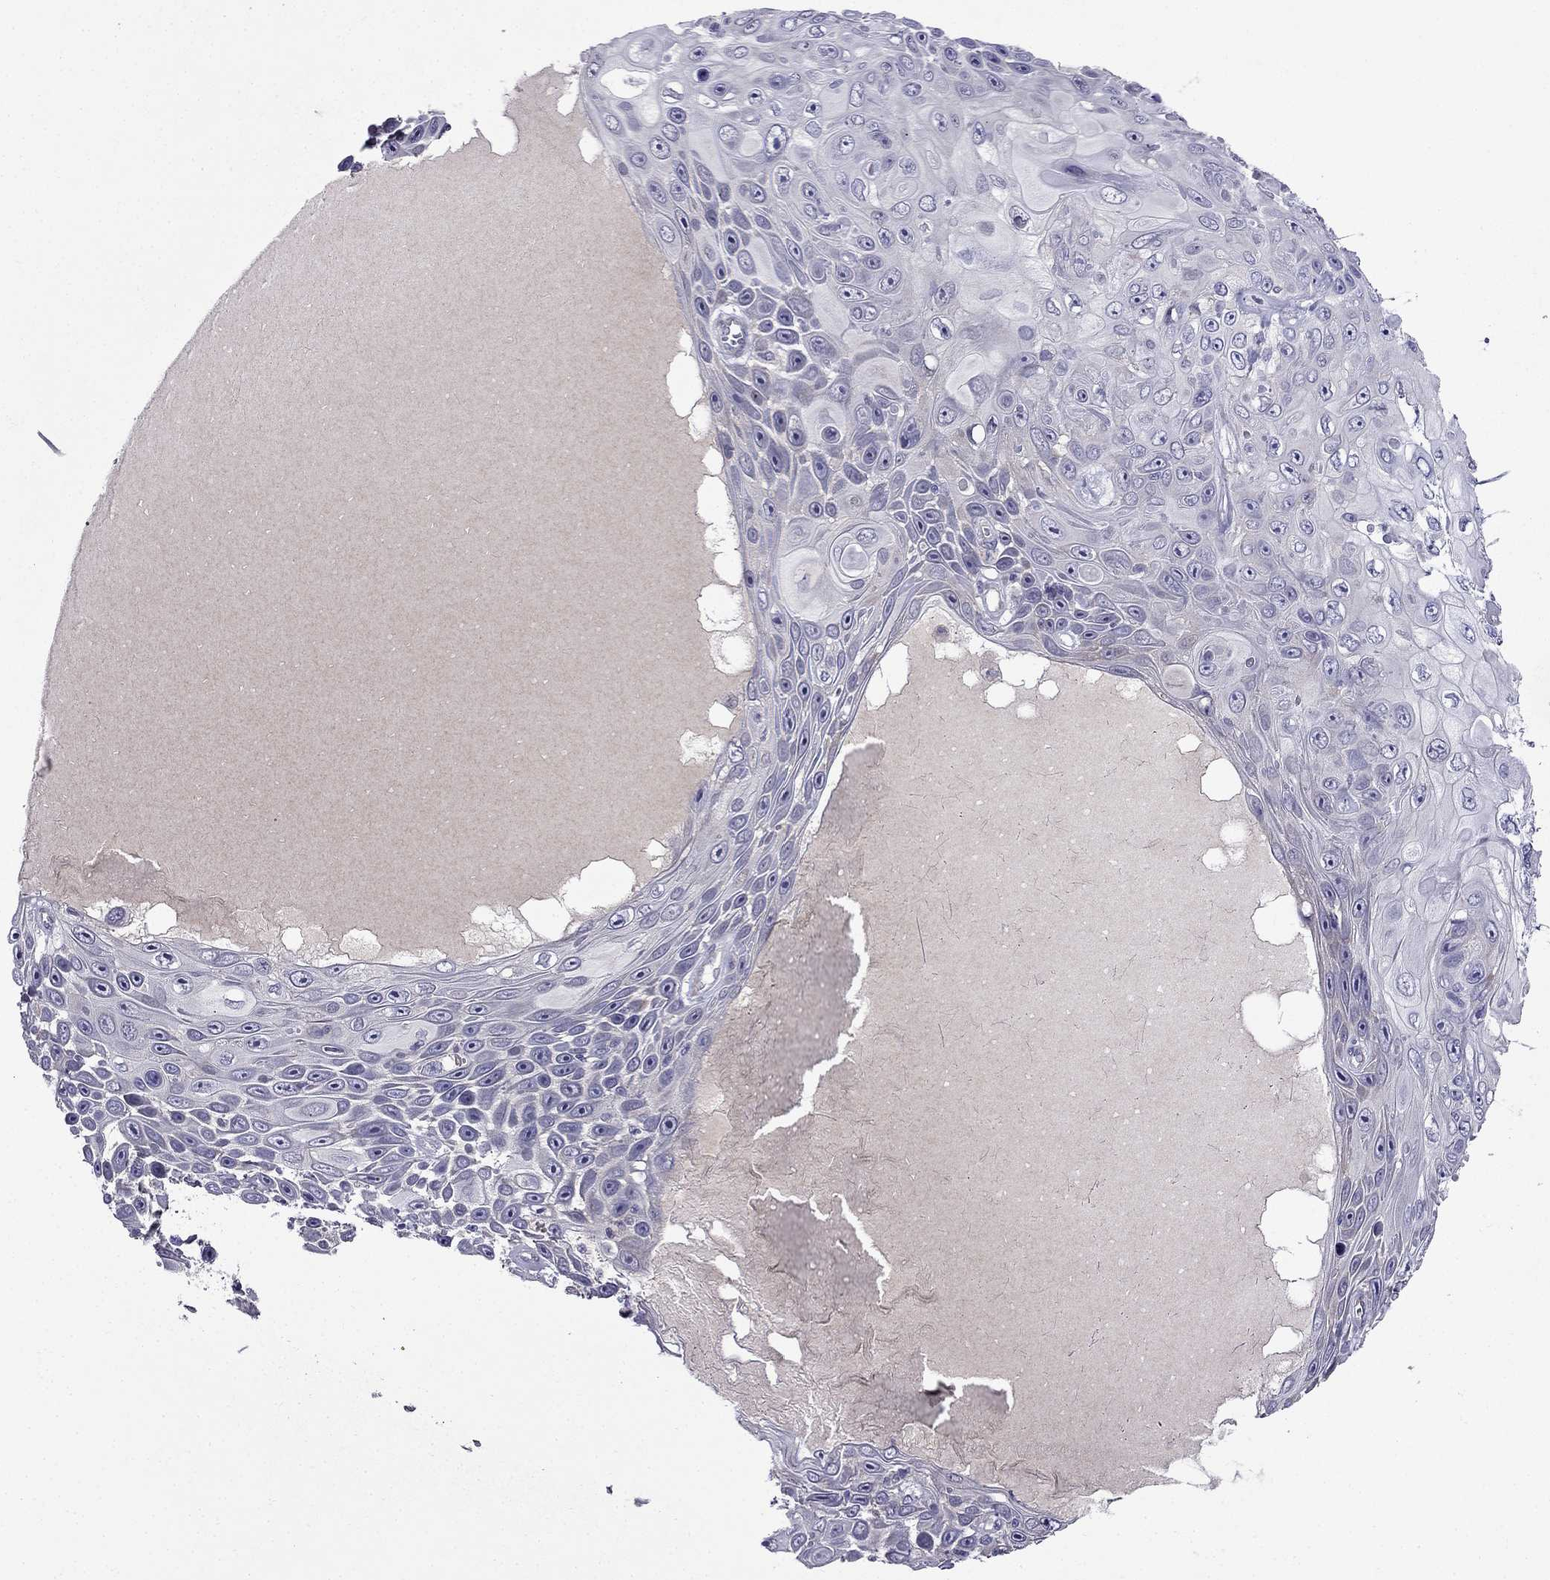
{"staining": {"intensity": "negative", "quantity": "none", "location": "none"}, "tissue": "skin cancer", "cell_type": "Tumor cells", "image_type": "cancer", "snomed": [{"axis": "morphology", "description": "Squamous cell carcinoma, NOS"}, {"axis": "topography", "description": "Skin"}], "caption": "An image of skin cancer (squamous cell carcinoma) stained for a protein shows no brown staining in tumor cells.", "gene": "PI16", "patient": {"sex": "male", "age": 82}}